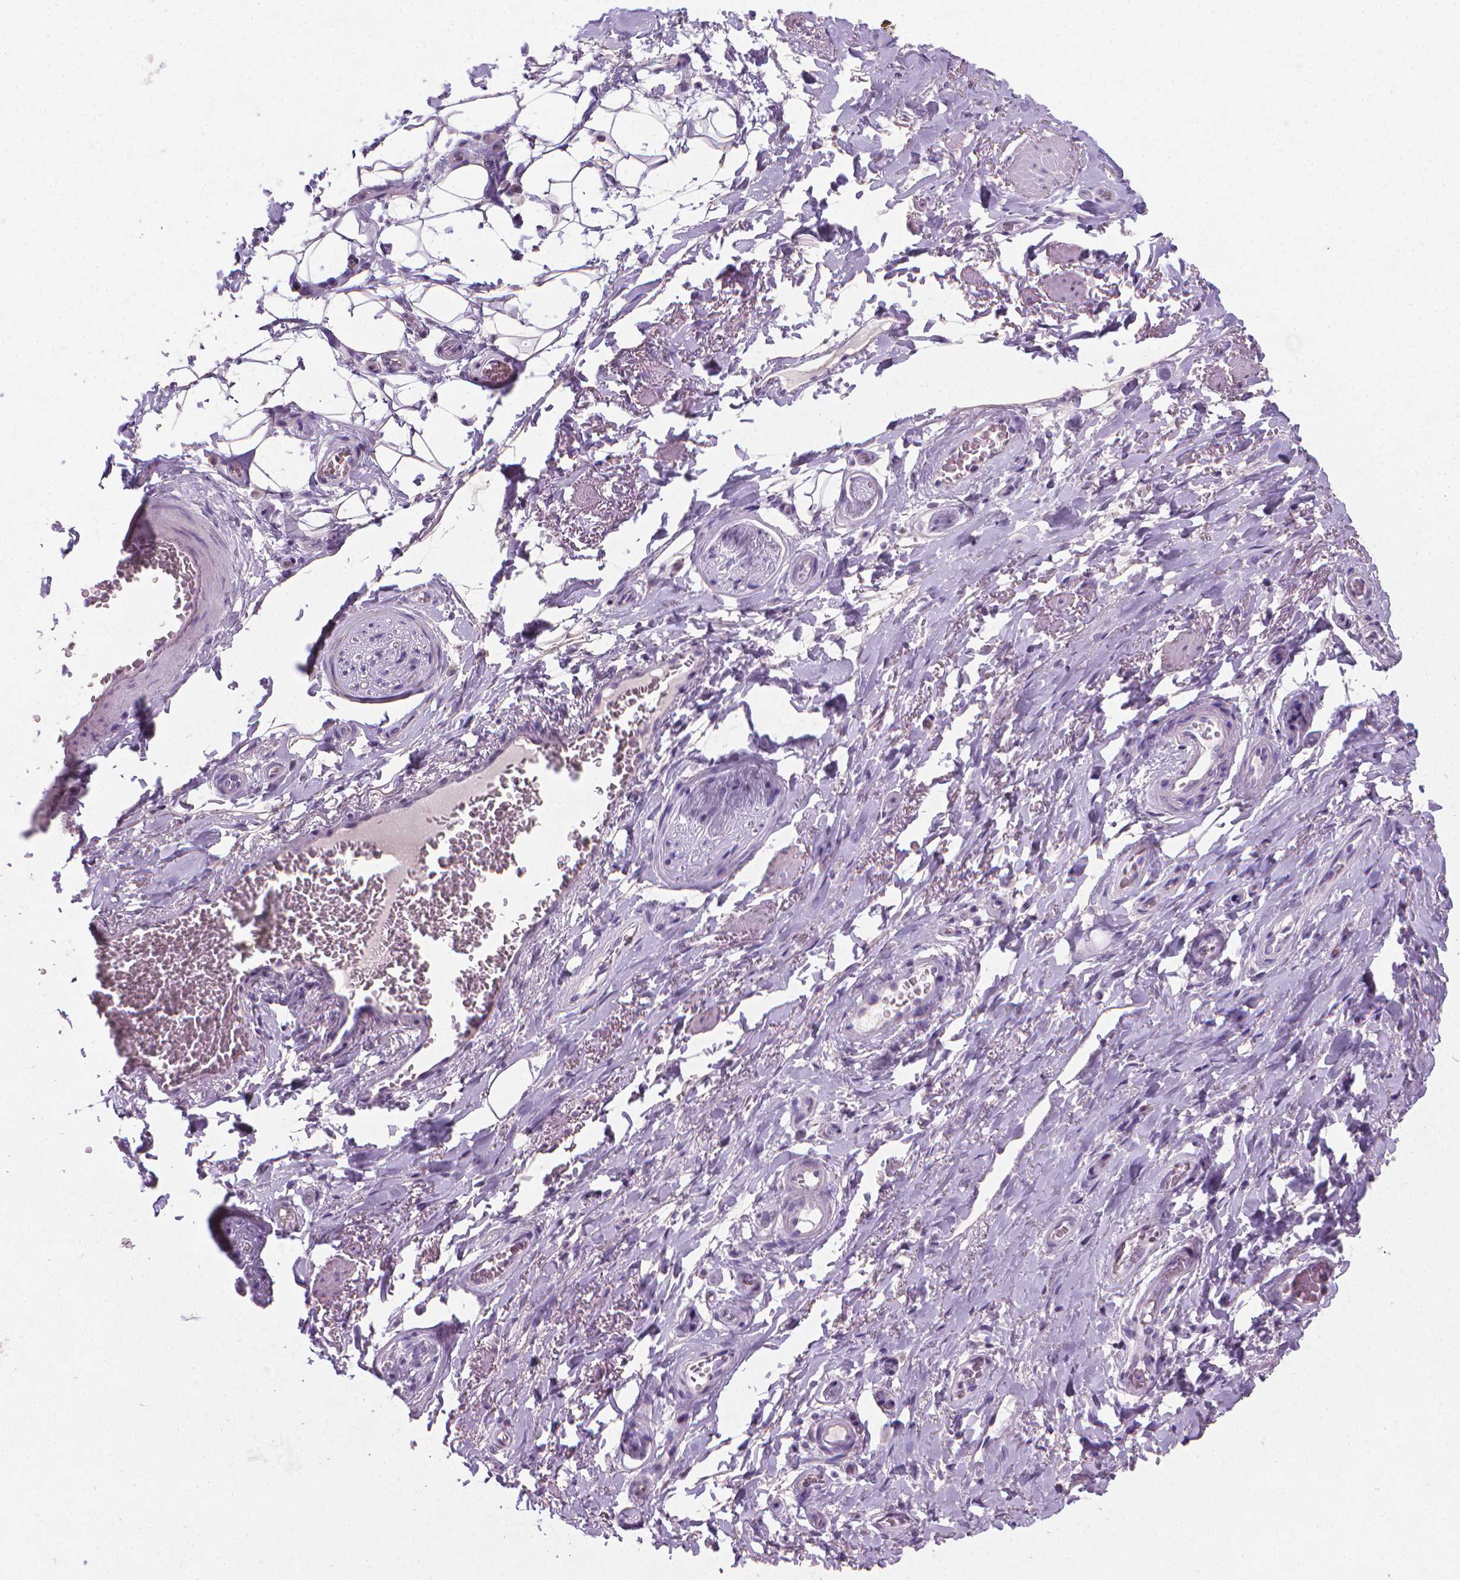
{"staining": {"intensity": "negative", "quantity": "none", "location": "none"}, "tissue": "adipose tissue", "cell_type": "Adipocytes", "image_type": "normal", "snomed": [{"axis": "morphology", "description": "Normal tissue, NOS"}, {"axis": "topography", "description": "Anal"}, {"axis": "topography", "description": "Peripheral nerve tissue"}], "caption": "IHC image of benign adipose tissue: adipose tissue stained with DAB displays no significant protein expression in adipocytes.", "gene": "XPNPEP2", "patient": {"sex": "male", "age": 53}}